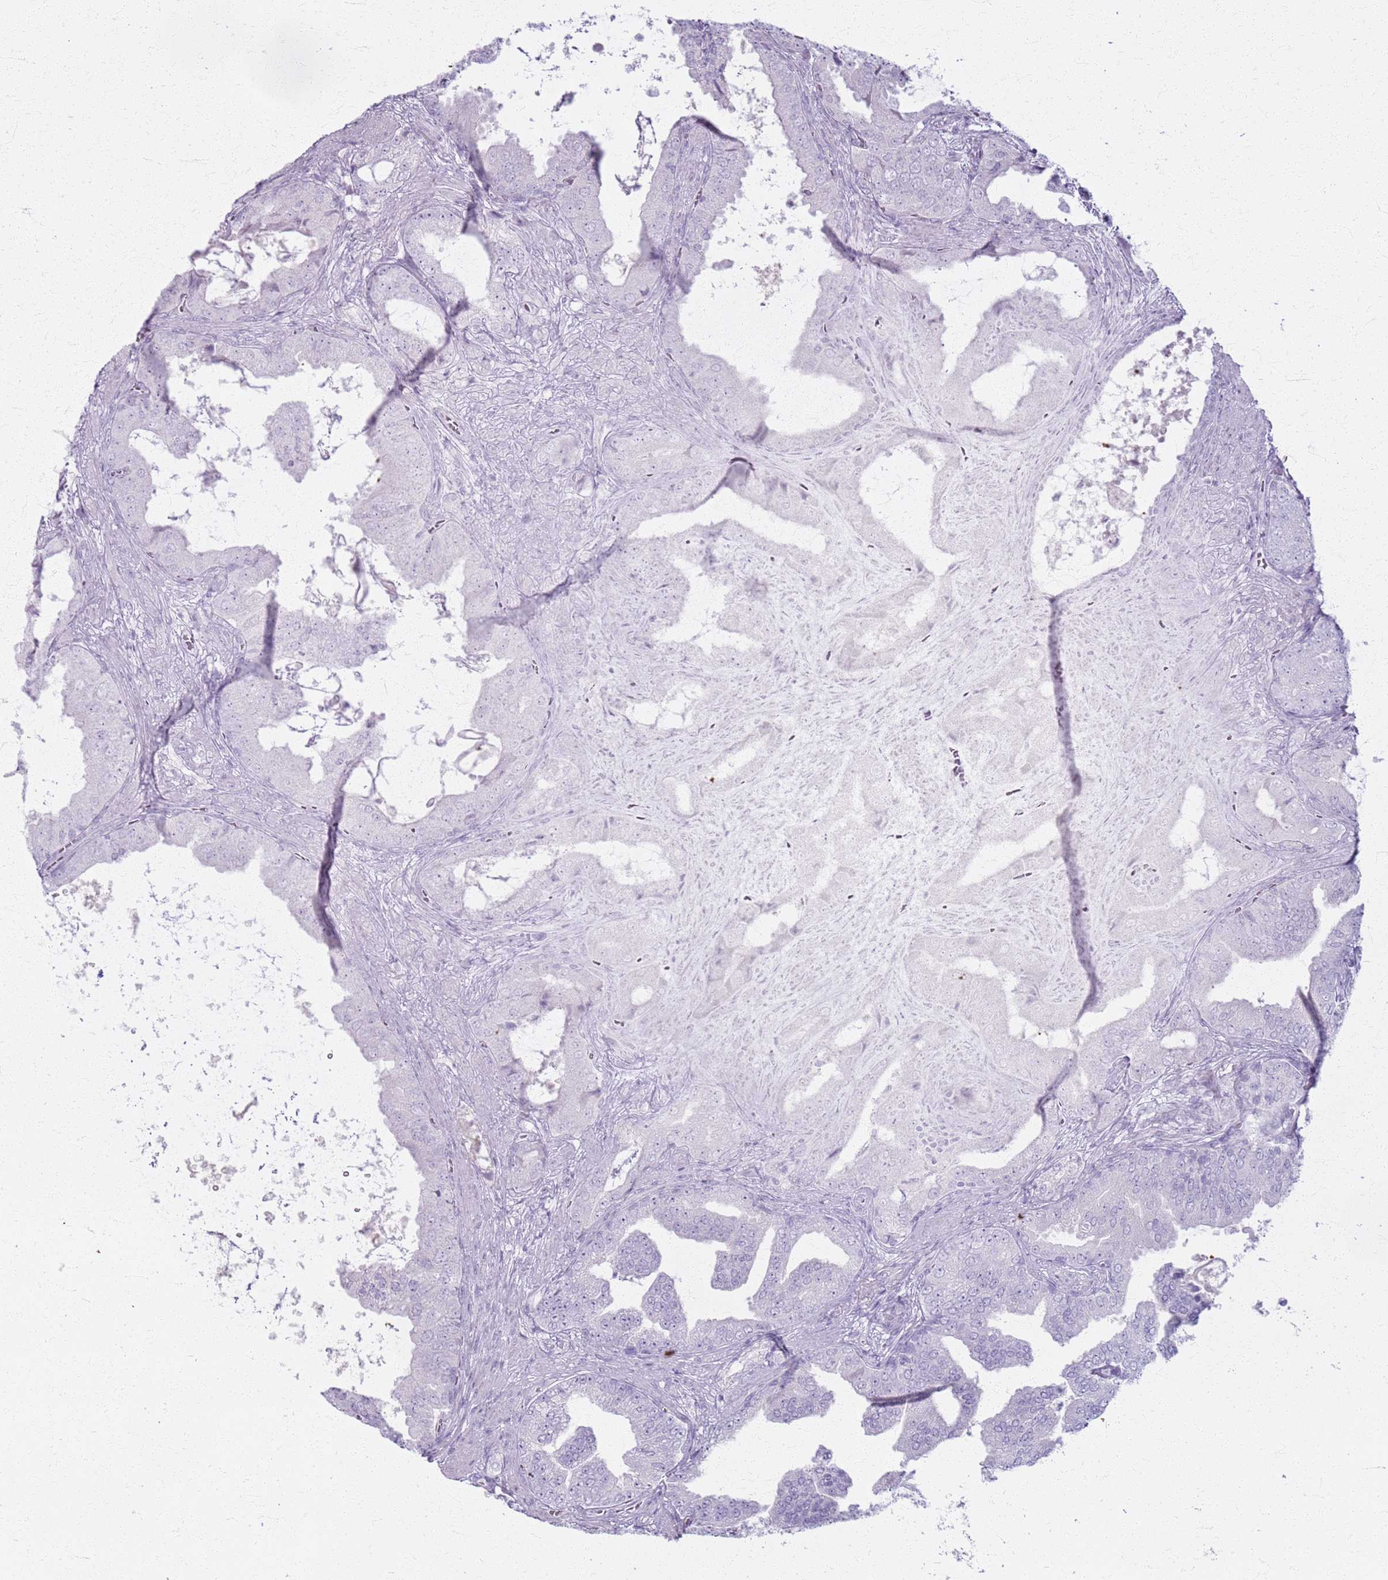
{"staining": {"intensity": "negative", "quantity": "none", "location": "none"}, "tissue": "prostate cancer", "cell_type": "Tumor cells", "image_type": "cancer", "snomed": [{"axis": "morphology", "description": "Adenocarcinoma, High grade"}, {"axis": "topography", "description": "Prostate"}], "caption": "This is an IHC image of human prostate adenocarcinoma (high-grade). There is no expression in tumor cells.", "gene": "CSRP3", "patient": {"sex": "male", "age": 68}}